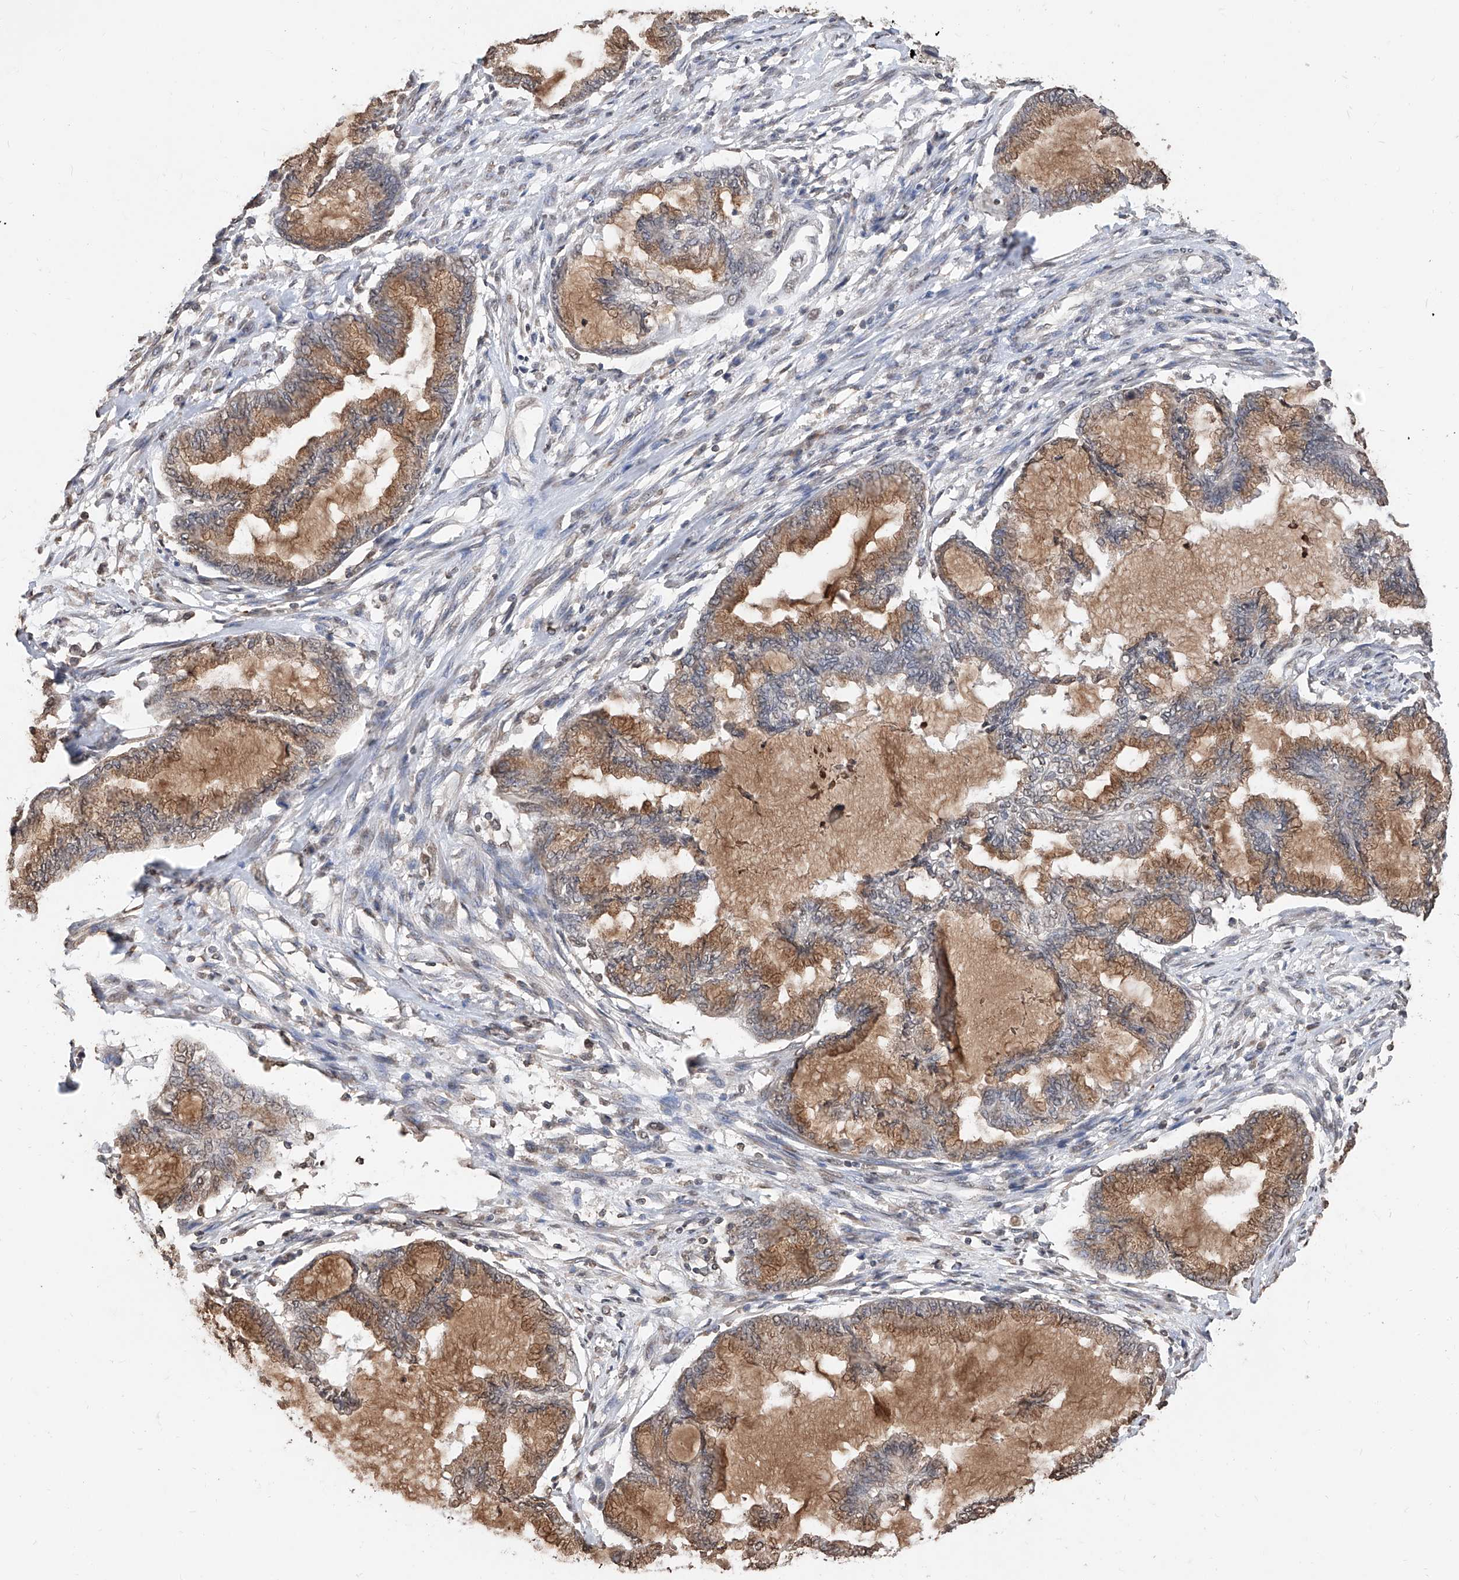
{"staining": {"intensity": "moderate", "quantity": ">75%", "location": "cytoplasmic/membranous"}, "tissue": "endometrial cancer", "cell_type": "Tumor cells", "image_type": "cancer", "snomed": [{"axis": "morphology", "description": "Adenocarcinoma, NOS"}, {"axis": "topography", "description": "Endometrium"}], "caption": "Human endometrial cancer stained with a protein marker exhibits moderate staining in tumor cells.", "gene": "RP9", "patient": {"sex": "female", "age": 86}}